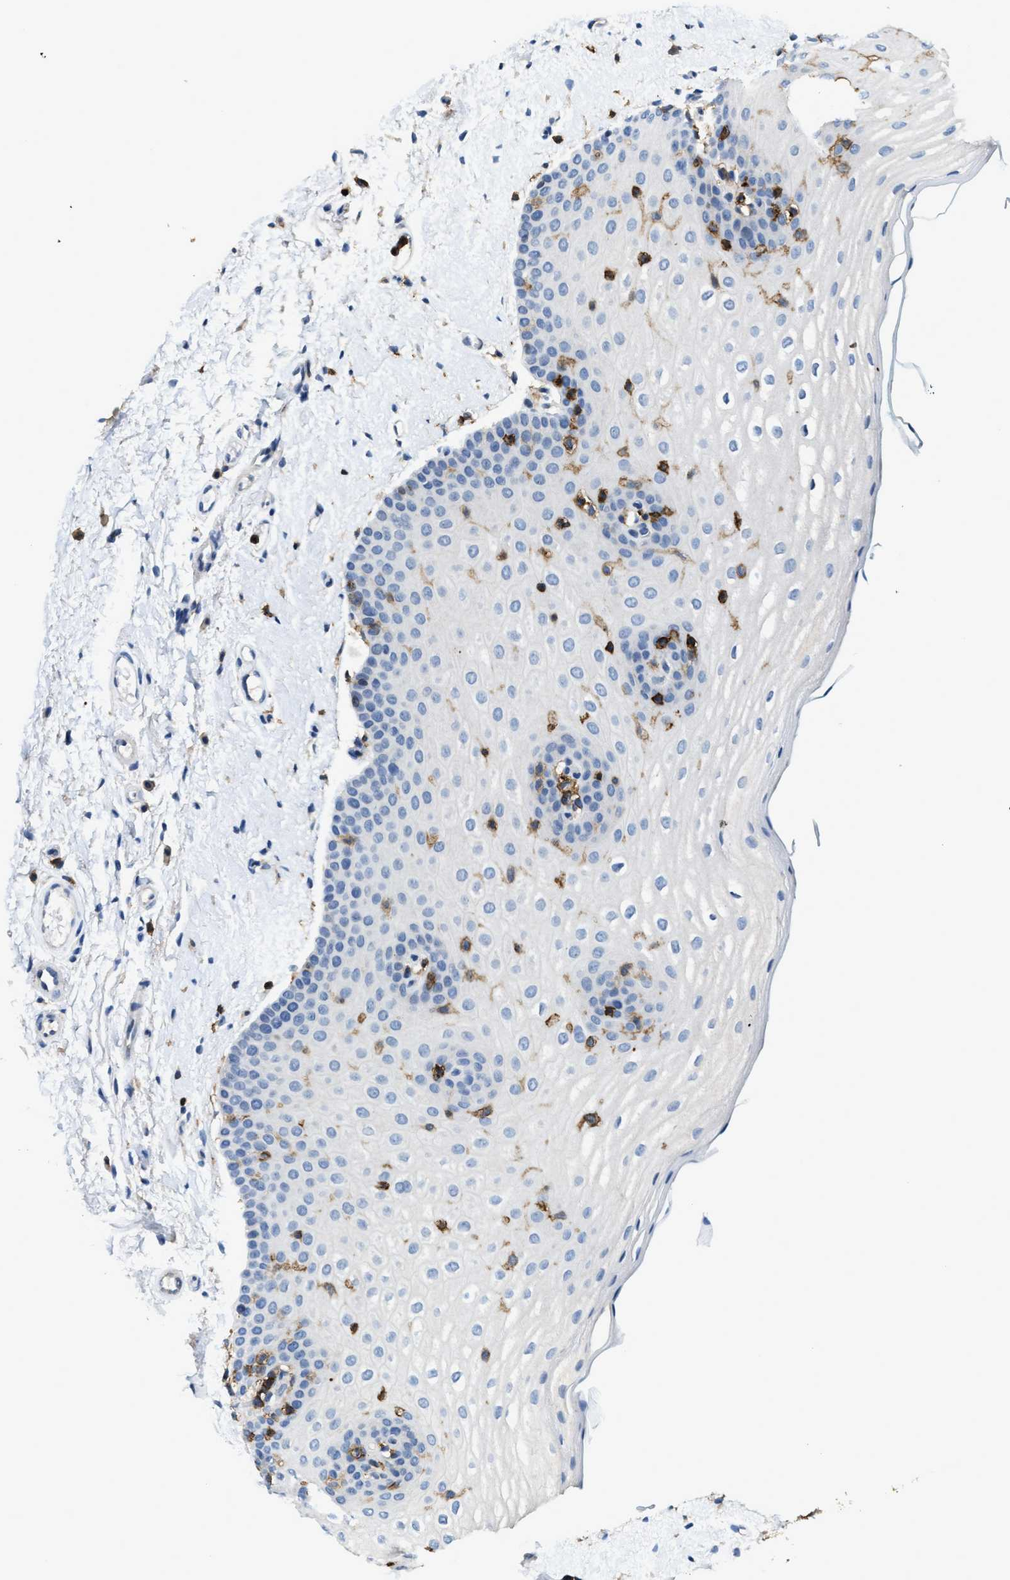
{"staining": {"intensity": "negative", "quantity": "none", "location": "none"}, "tissue": "oral mucosa", "cell_type": "Squamous epithelial cells", "image_type": "normal", "snomed": [{"axis": "morphology", "description": "Normal tissue, NOS"}, {"axis": "topography", "description": "Skin"}, {"axis": "topography", "description": "Oral tissue"}], "caption": "High magnification brightfield microscopy of benign oral mucosa stained with DAB (brown) and counterstained with hematoxylin (blue): squamous epithelial cells show no significant positivity. (Immunohistochemistry, brightfield microscopy, high magnification).", "gene": "MYO1G", "patient": {"sex": "male", "age": 84}}